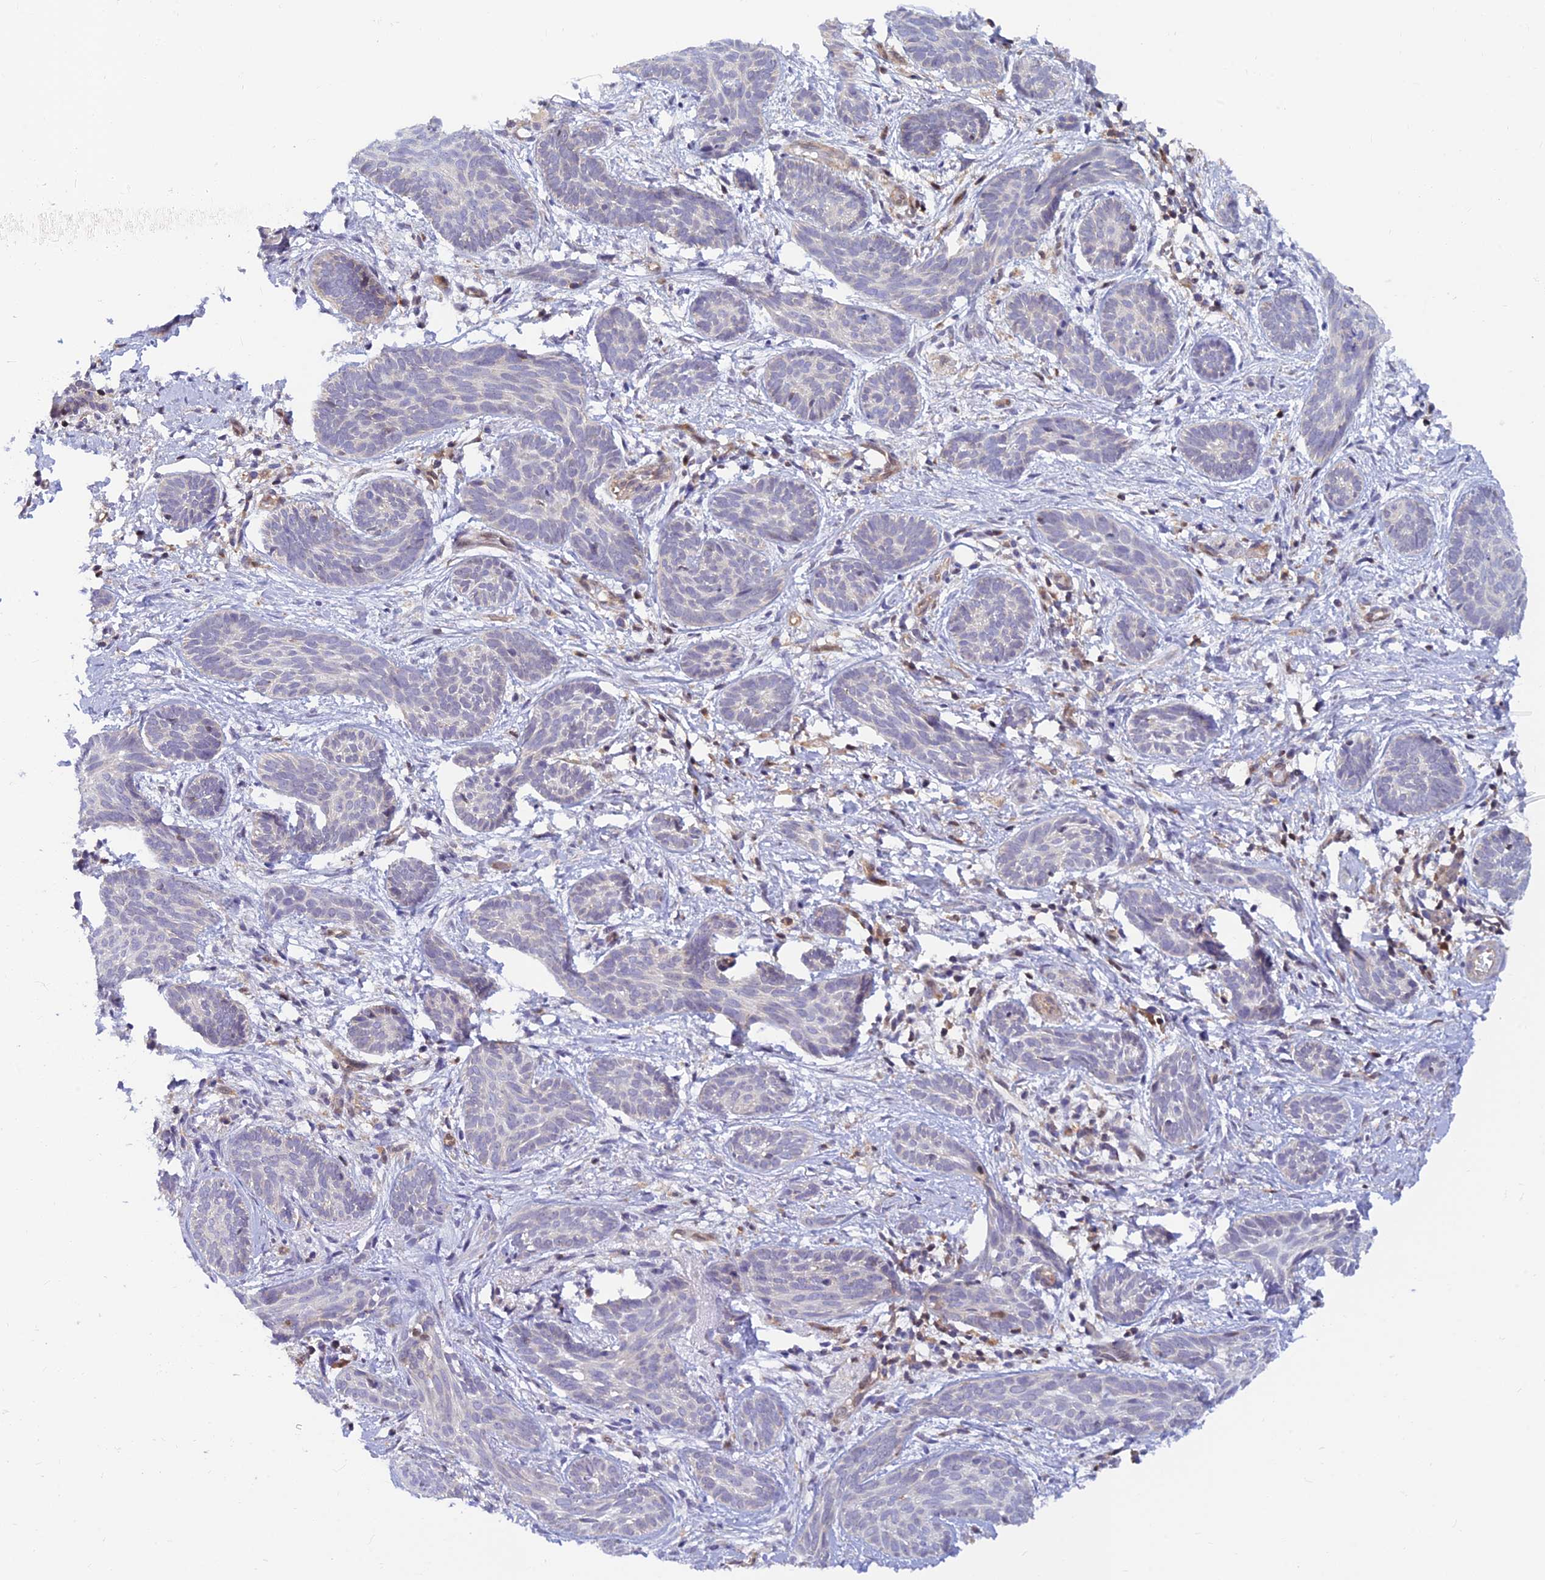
{"staining": {"intensity": "negative", "quantity": "none", "location": "none"}, "tissue": "skin cancer", "cell_type": "Tumor cells", "image_type": "cancer", "snomed": [{"axis": "morphology", "description": "Basal cell carcinoma"}, {"axis": "topography", "description": "Skin"}], "caption": "Immunohistochemical staining of basal cell carcinoma (skin) exhibits no significant staining in tumor cells.", "gene": "LYSMD2", "patient": {"sex": "female", "age": 81}}